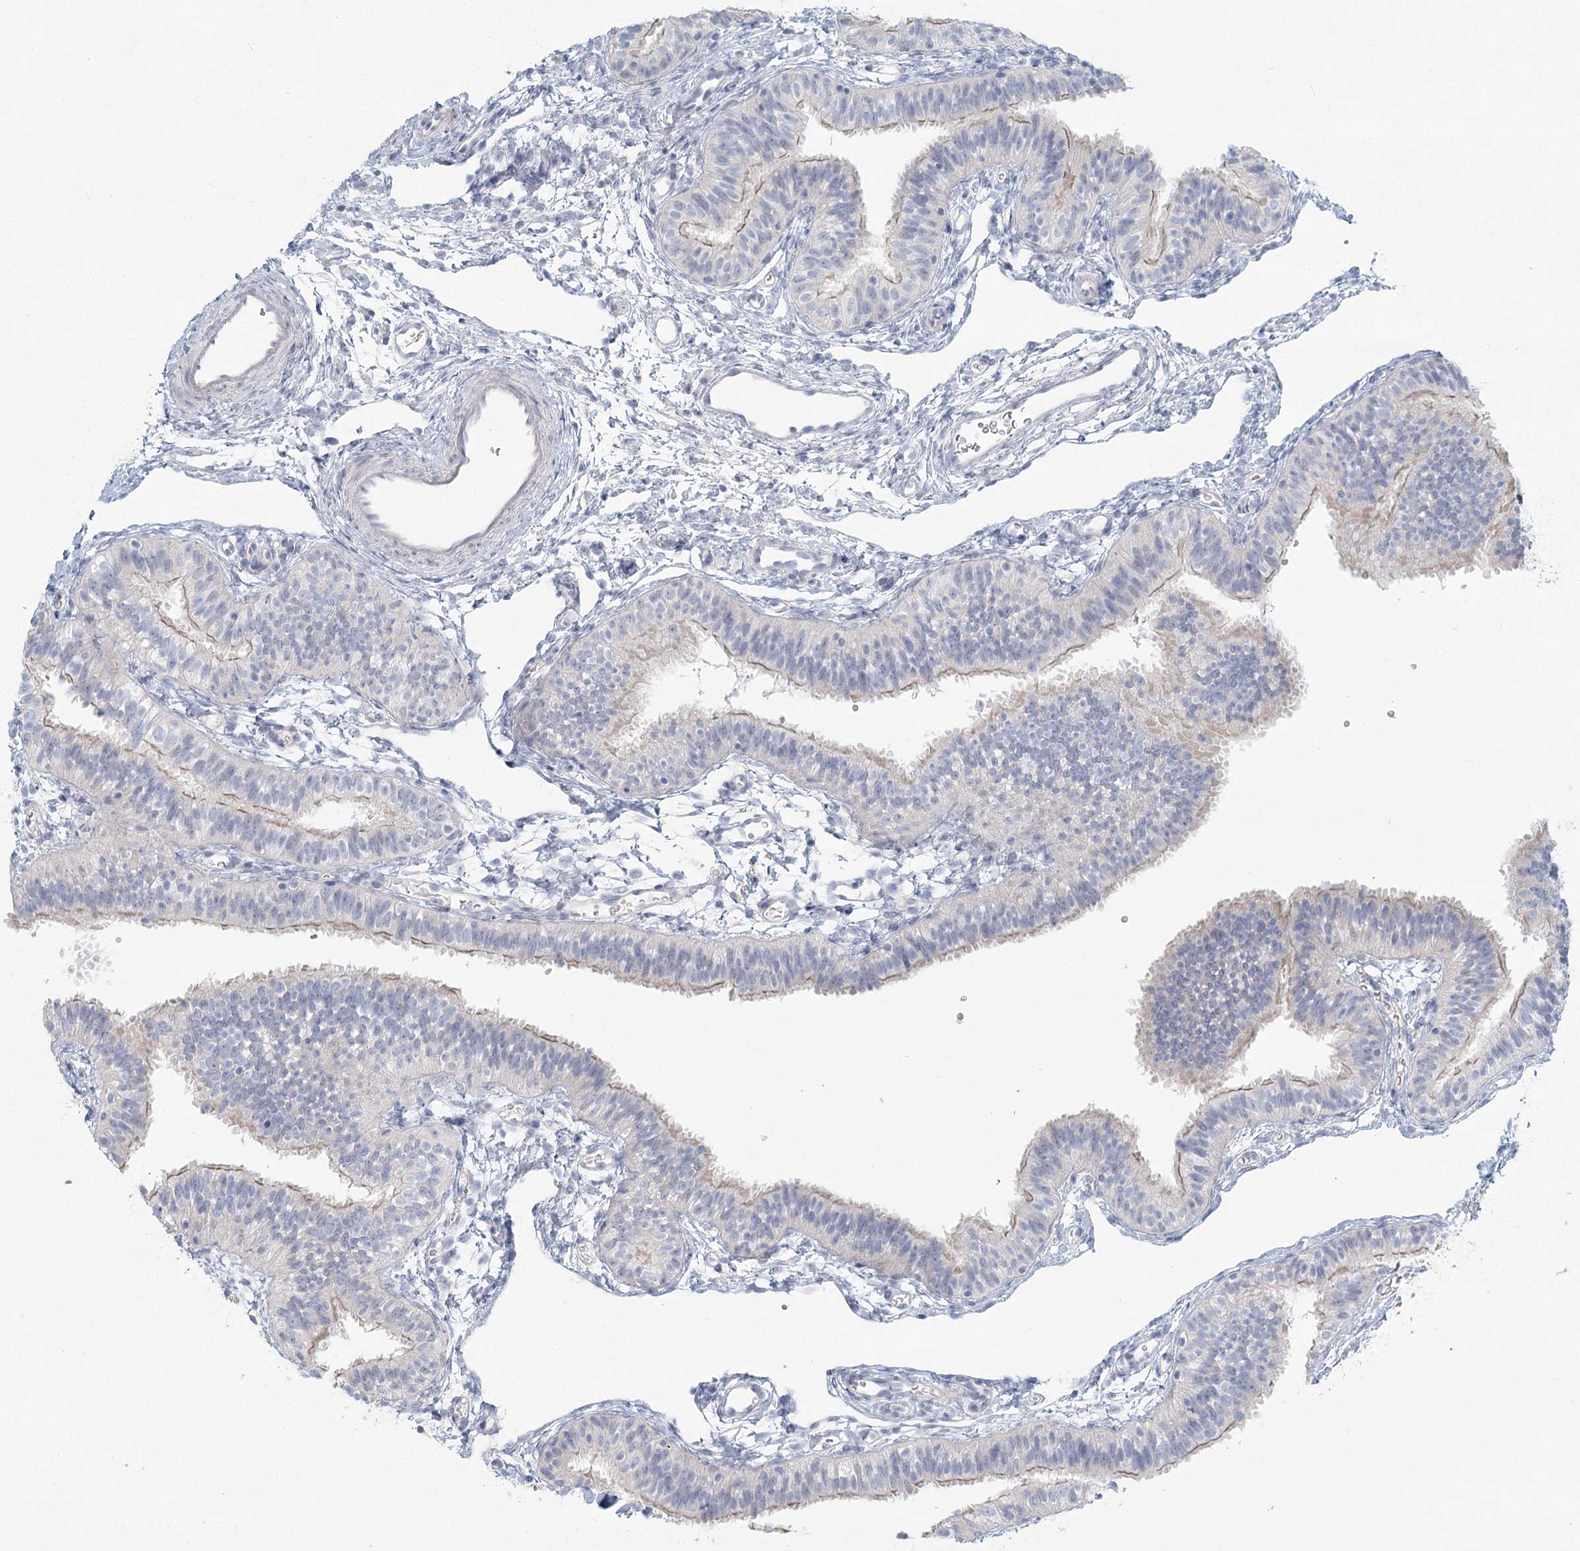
{"staining": {"intensity": "negative", "quantity": "none", "location": "none"}, "tissue": "fallopian tube", "cell_type": "Glandular cells", "image_type": "normal", "snomed": [{"axis": "morphology", "description": "Normal tissue, NOS"}, {"axis": "topography", "description": "Fallopian tube"}], "caption": "This is a micrograph of immunohistochemistry (IHC) staining of unremarkable fallopian tube, which shows no positivity in glandular cells. (Immunohistochemistry, brightfield microscopy, high magnification).", "gene": "LRP2BP", "patient": {"sex": "female", "age": 35}}